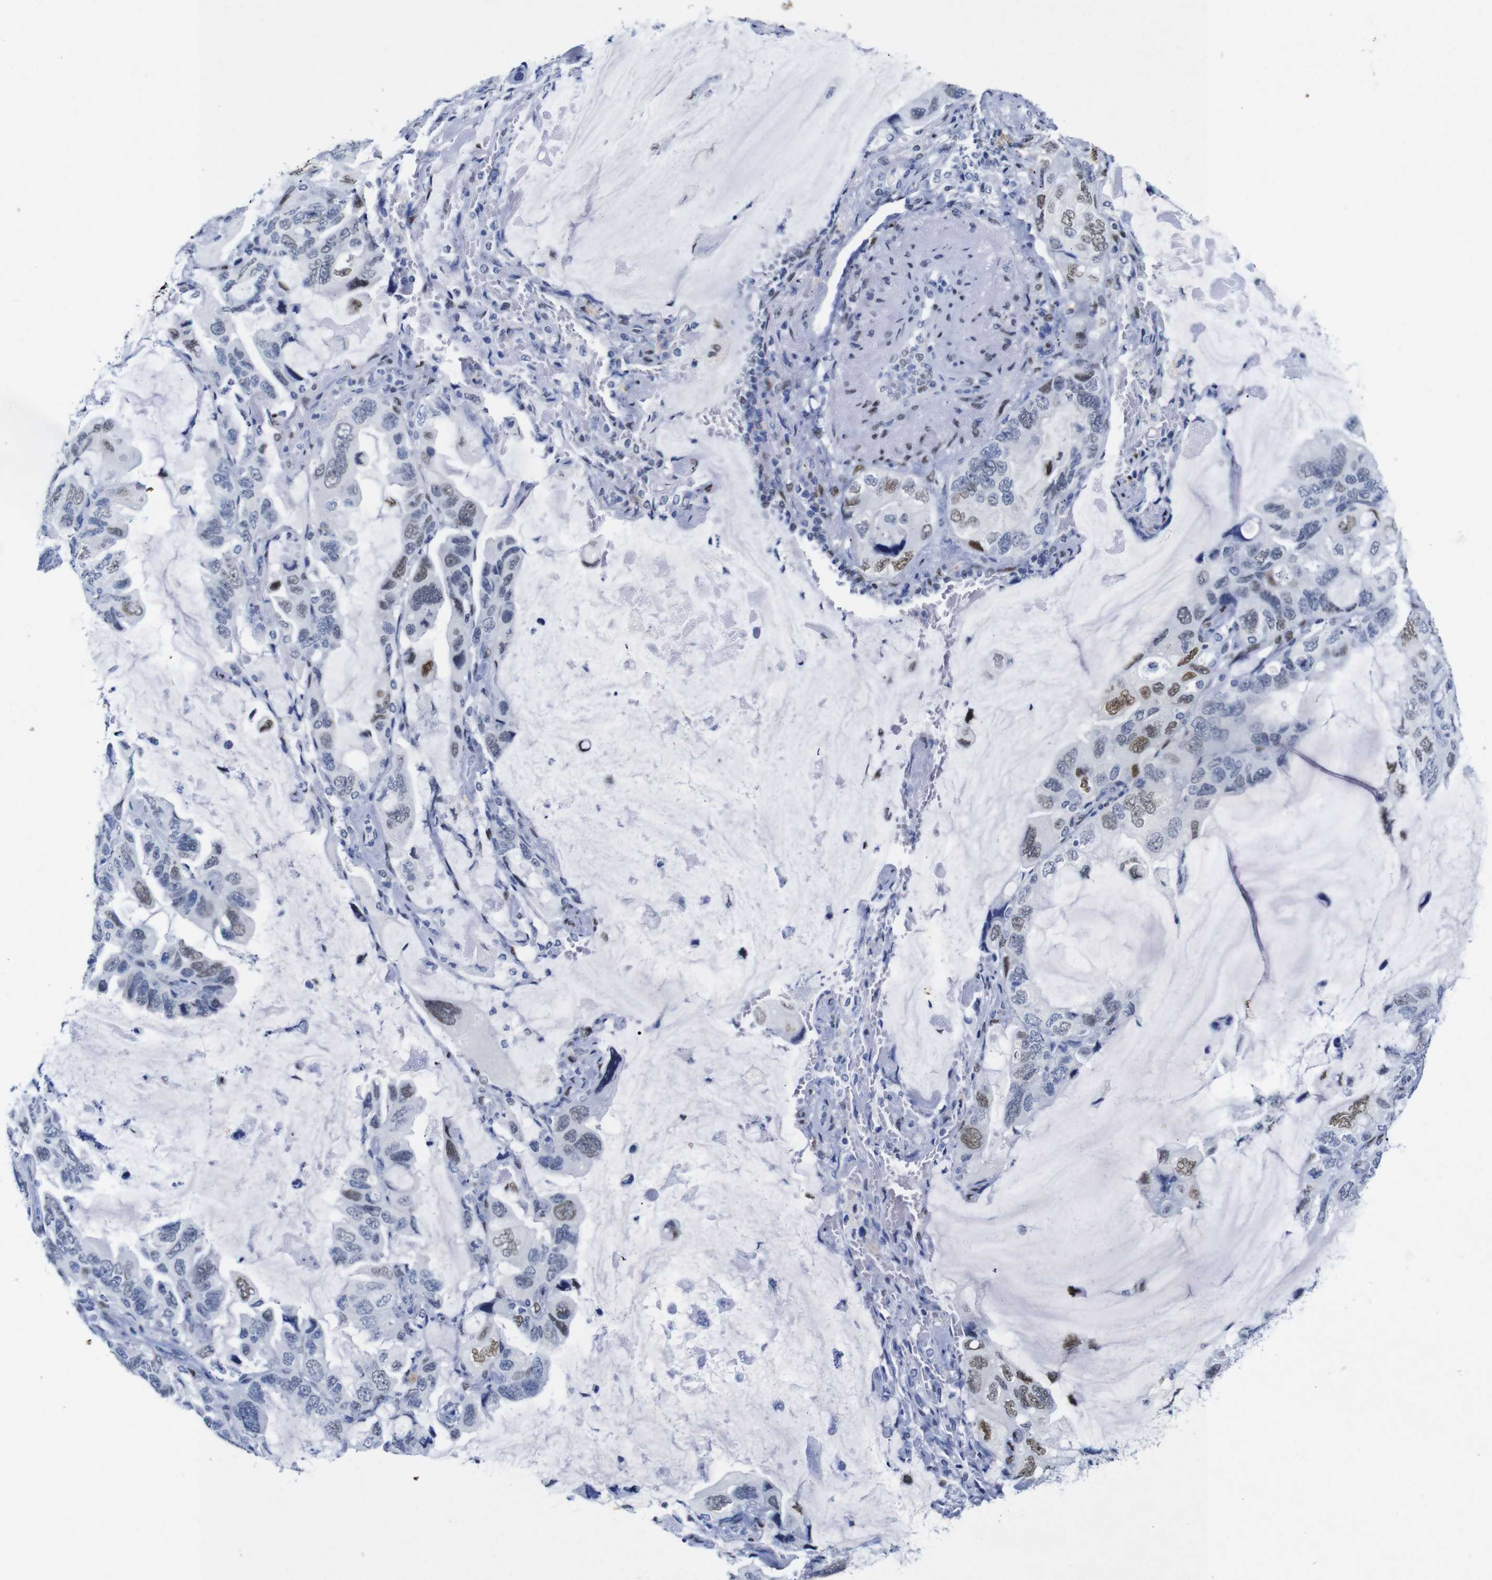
{"staining": {"intensity": "moderate", "quantity": "<25%", "location": "nuclear"}, "tissue": "lung cancer", "cell_type": "Tumor cells", "image_type": "cancer", "snomed": [{"axis": "morphology", "description": "Squamous cell carcinoma, NOS"}, {"axis": "topography", "description": "Lung"}], "caption": "An immunohistochemistry (IHC) histopathology image of tumor tissue is shown. Protein staining in brown shows moderate nuclear positivity in lung squamous cell carcinoma within tumor cells.", "gene": "FOSL2", "patient": {"sex": "female", "age": 73}}